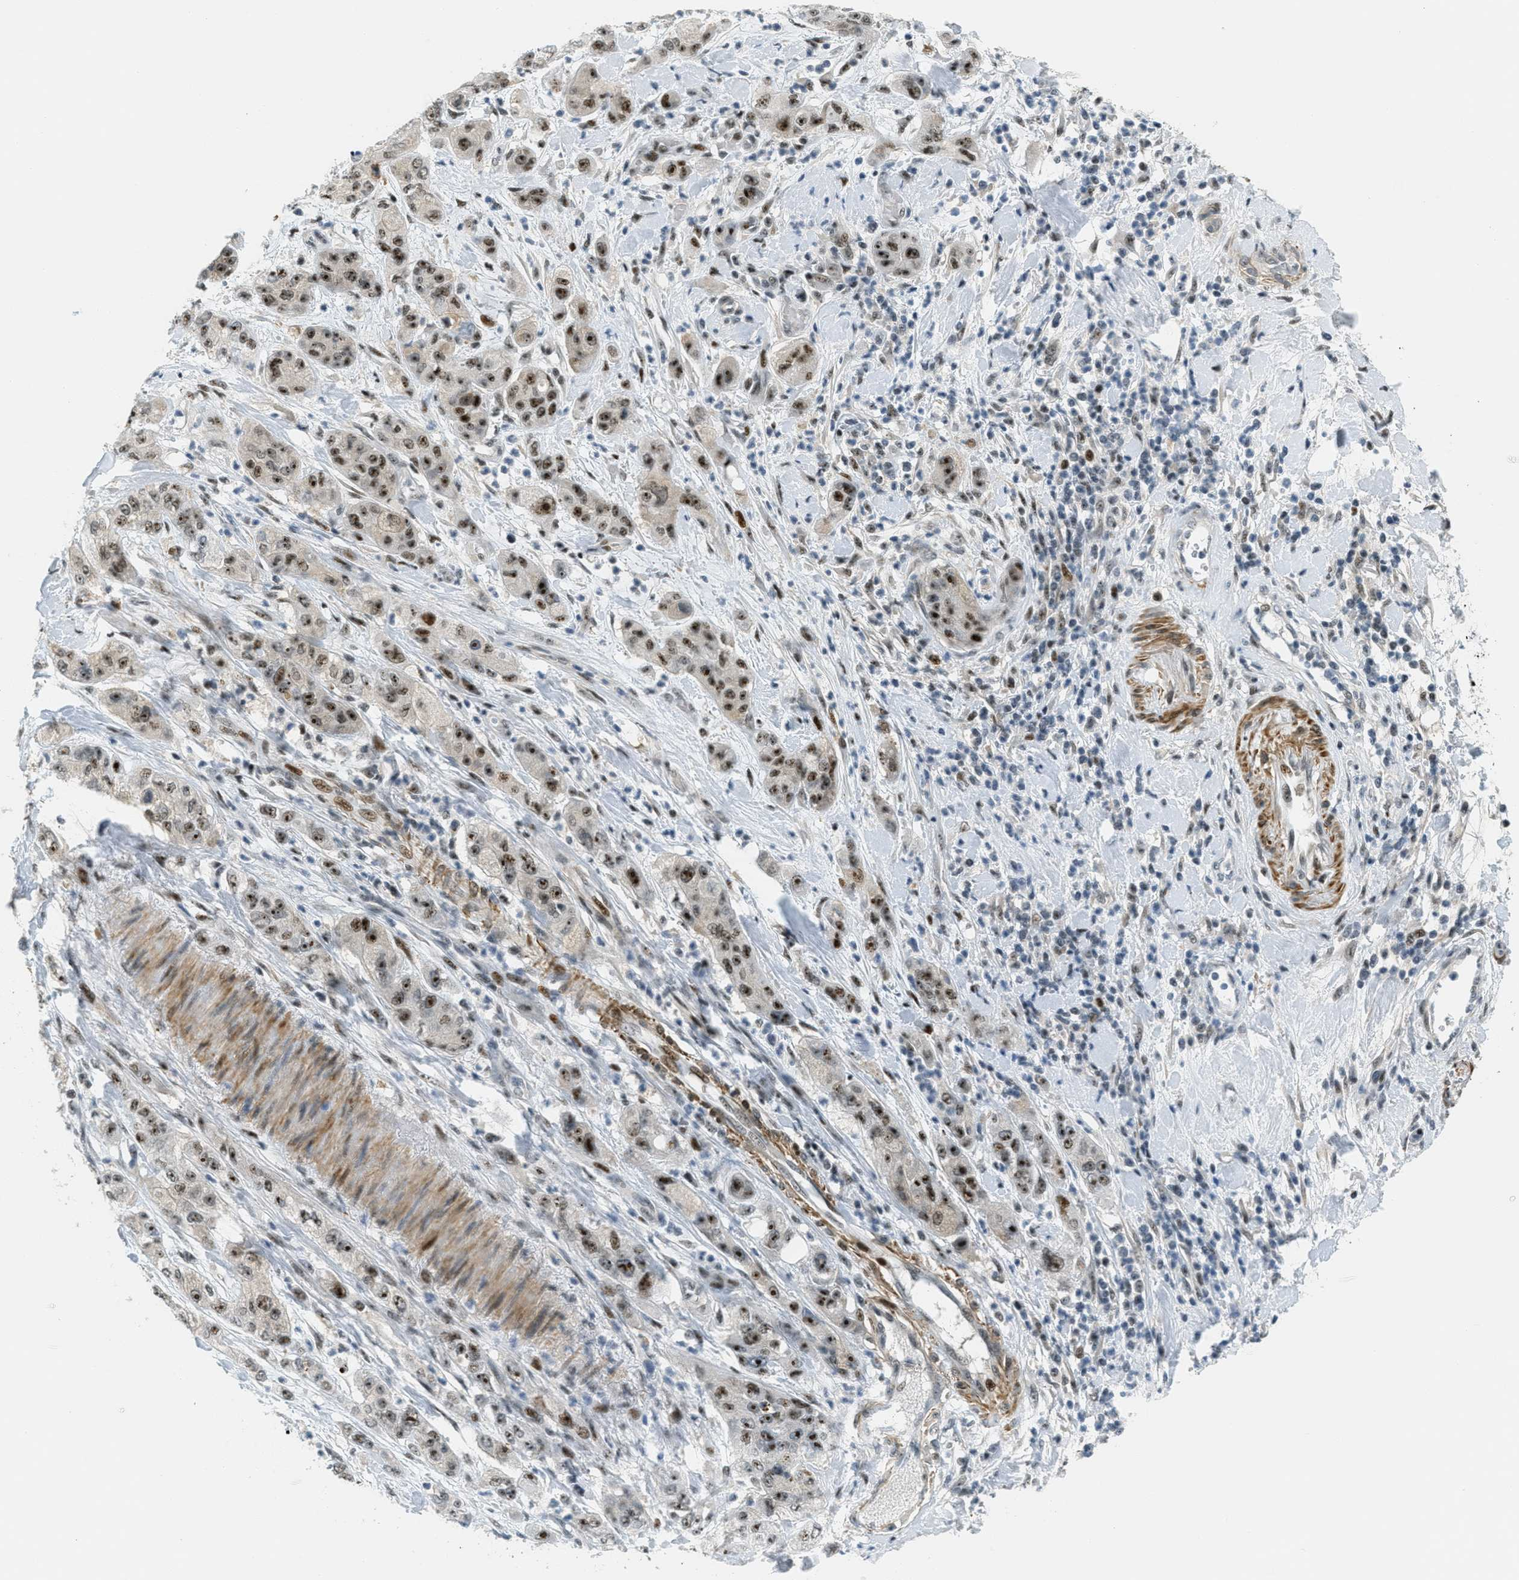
{"staining": {"intensity": "strong", "quantity": ">75%", "location": "nuclear"}, "tissue": "pancreatic cancer", "cell_type": "Tumor cells", "image_type": "cancer", "snomed": [{"axis": "morphology", "description": "Adenocarcinoma, NOS"}, {"axis": "topography", "description": "Pancreas"}], "caption": "A high amount of strong nuclear staining is appreciated in approximately >75% of tumor cells in pancreatic adenocarcinoma tissue.", "gene": "ZDHHC23", "patient": {"sex": "female", "age": 78}}